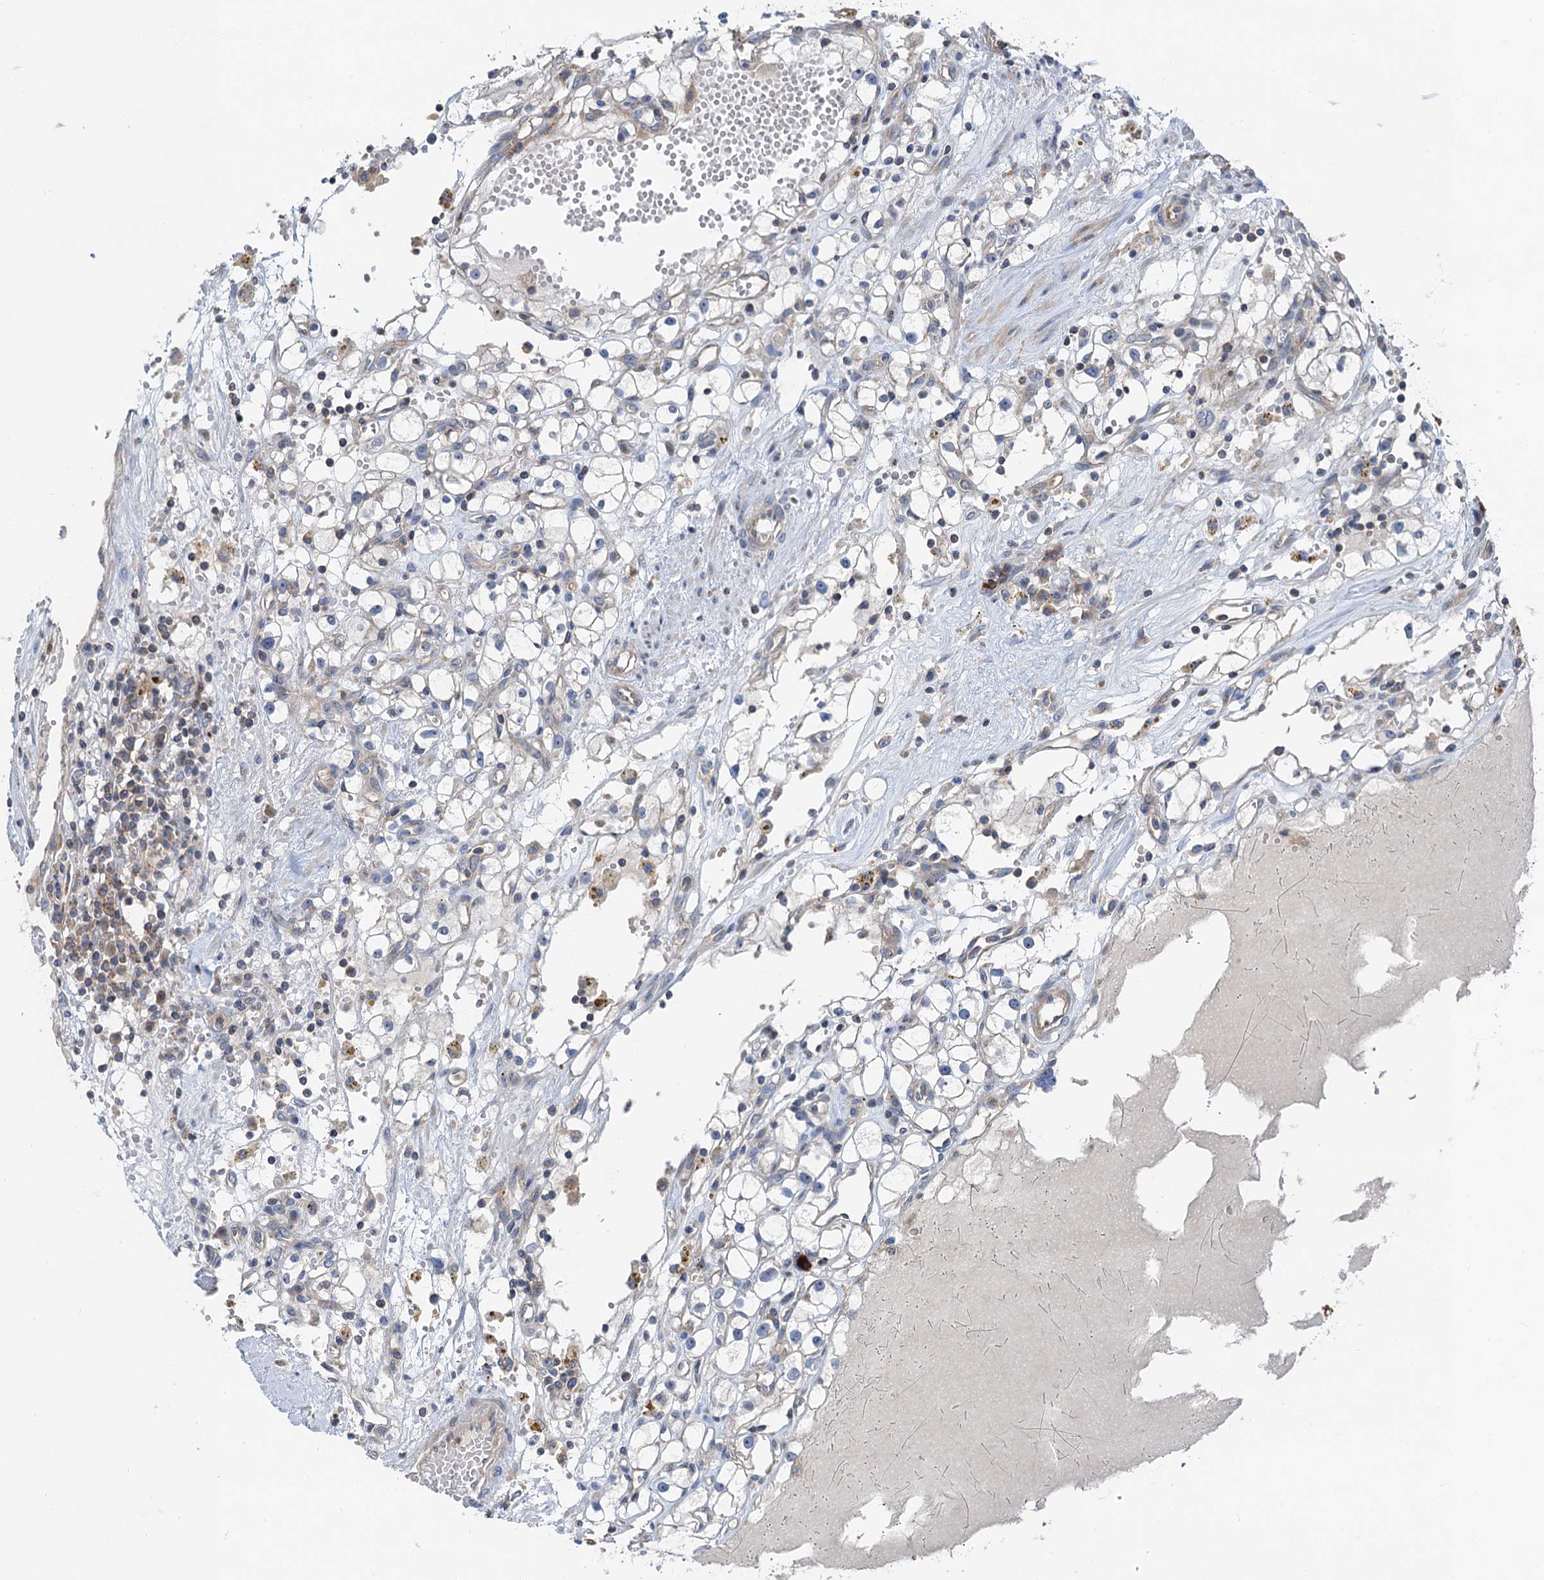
{"staining": {"intensity": "negative", "quantity": "none", "location": "none"}, "tissue": "renal cancer", "cell_type": "Tumor cells", "image_type": "cancer", "snomed": [{"axis": "morphology", "description": "Adenocarcinoma, NOS"}, {"axis": "topography", "description": "Kidney"}], "caption": "Immunohistochemistry of adenocarcinoma (renal) reveals no staining in tumor cells. (DAB IHC, high magnification).", "gene": "ANKRD26", "patient": {"sex": "male", "age": 56}}